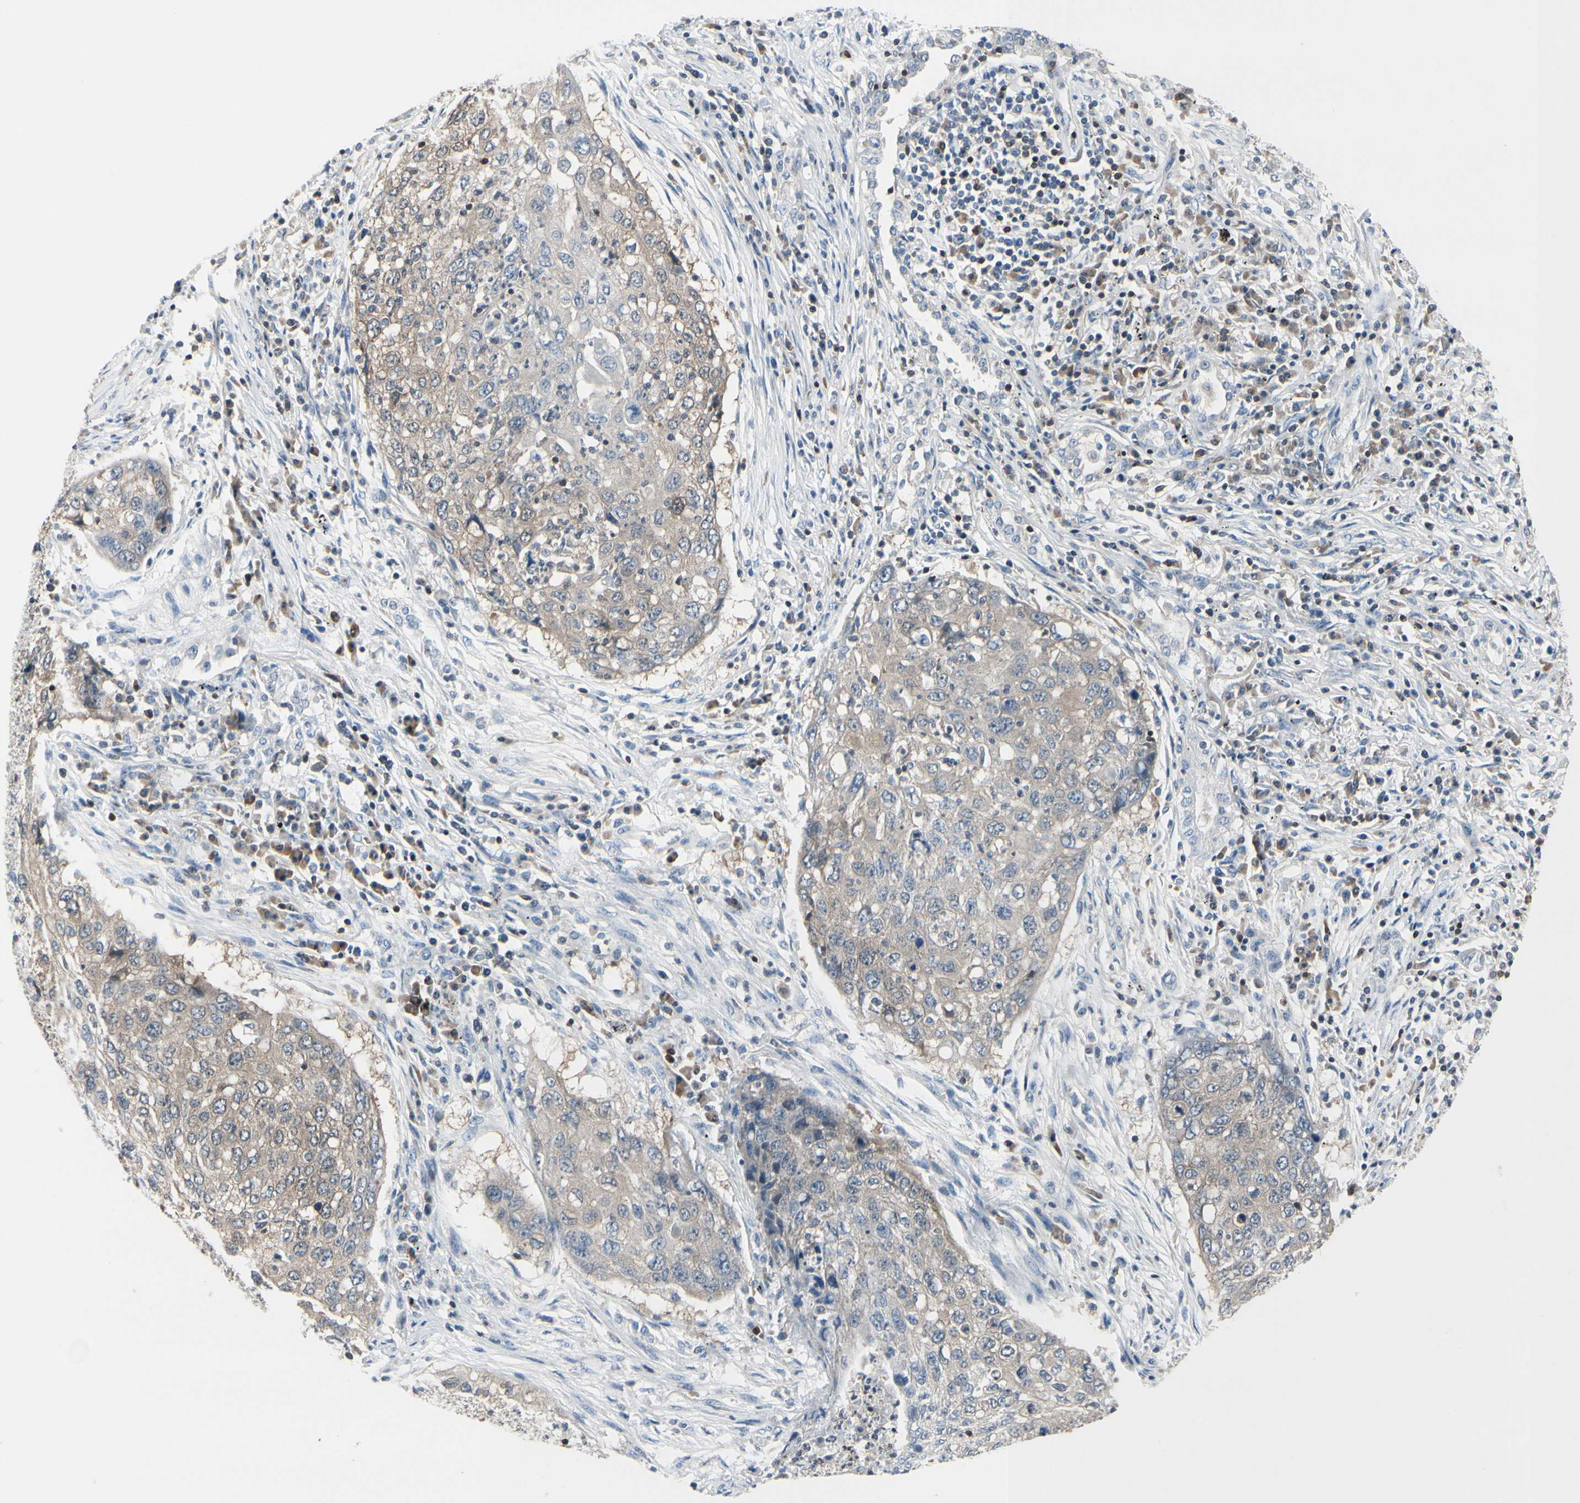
{"staining": {"intensity": "weak", "quantity": ">75%", "location": "cytoplasmic/membranous"}, "tissue": "lung cancer", "cell_type": "Tumor cells", "image_type": "cancer", "snomed": [{"axis": "morphology", "description": "Squamous cell carcinoma, NOS"}, {"axis": "topography", "description": "Lung"}], "caption": "This is an image of IHC staining of squamous cell carcinoma (lung), which shows weak staining in the cytoplasmic/membranous of tumor cells.", "gene": "SLC9A3R1", "patient": {"sex": "female", "age": 63}}